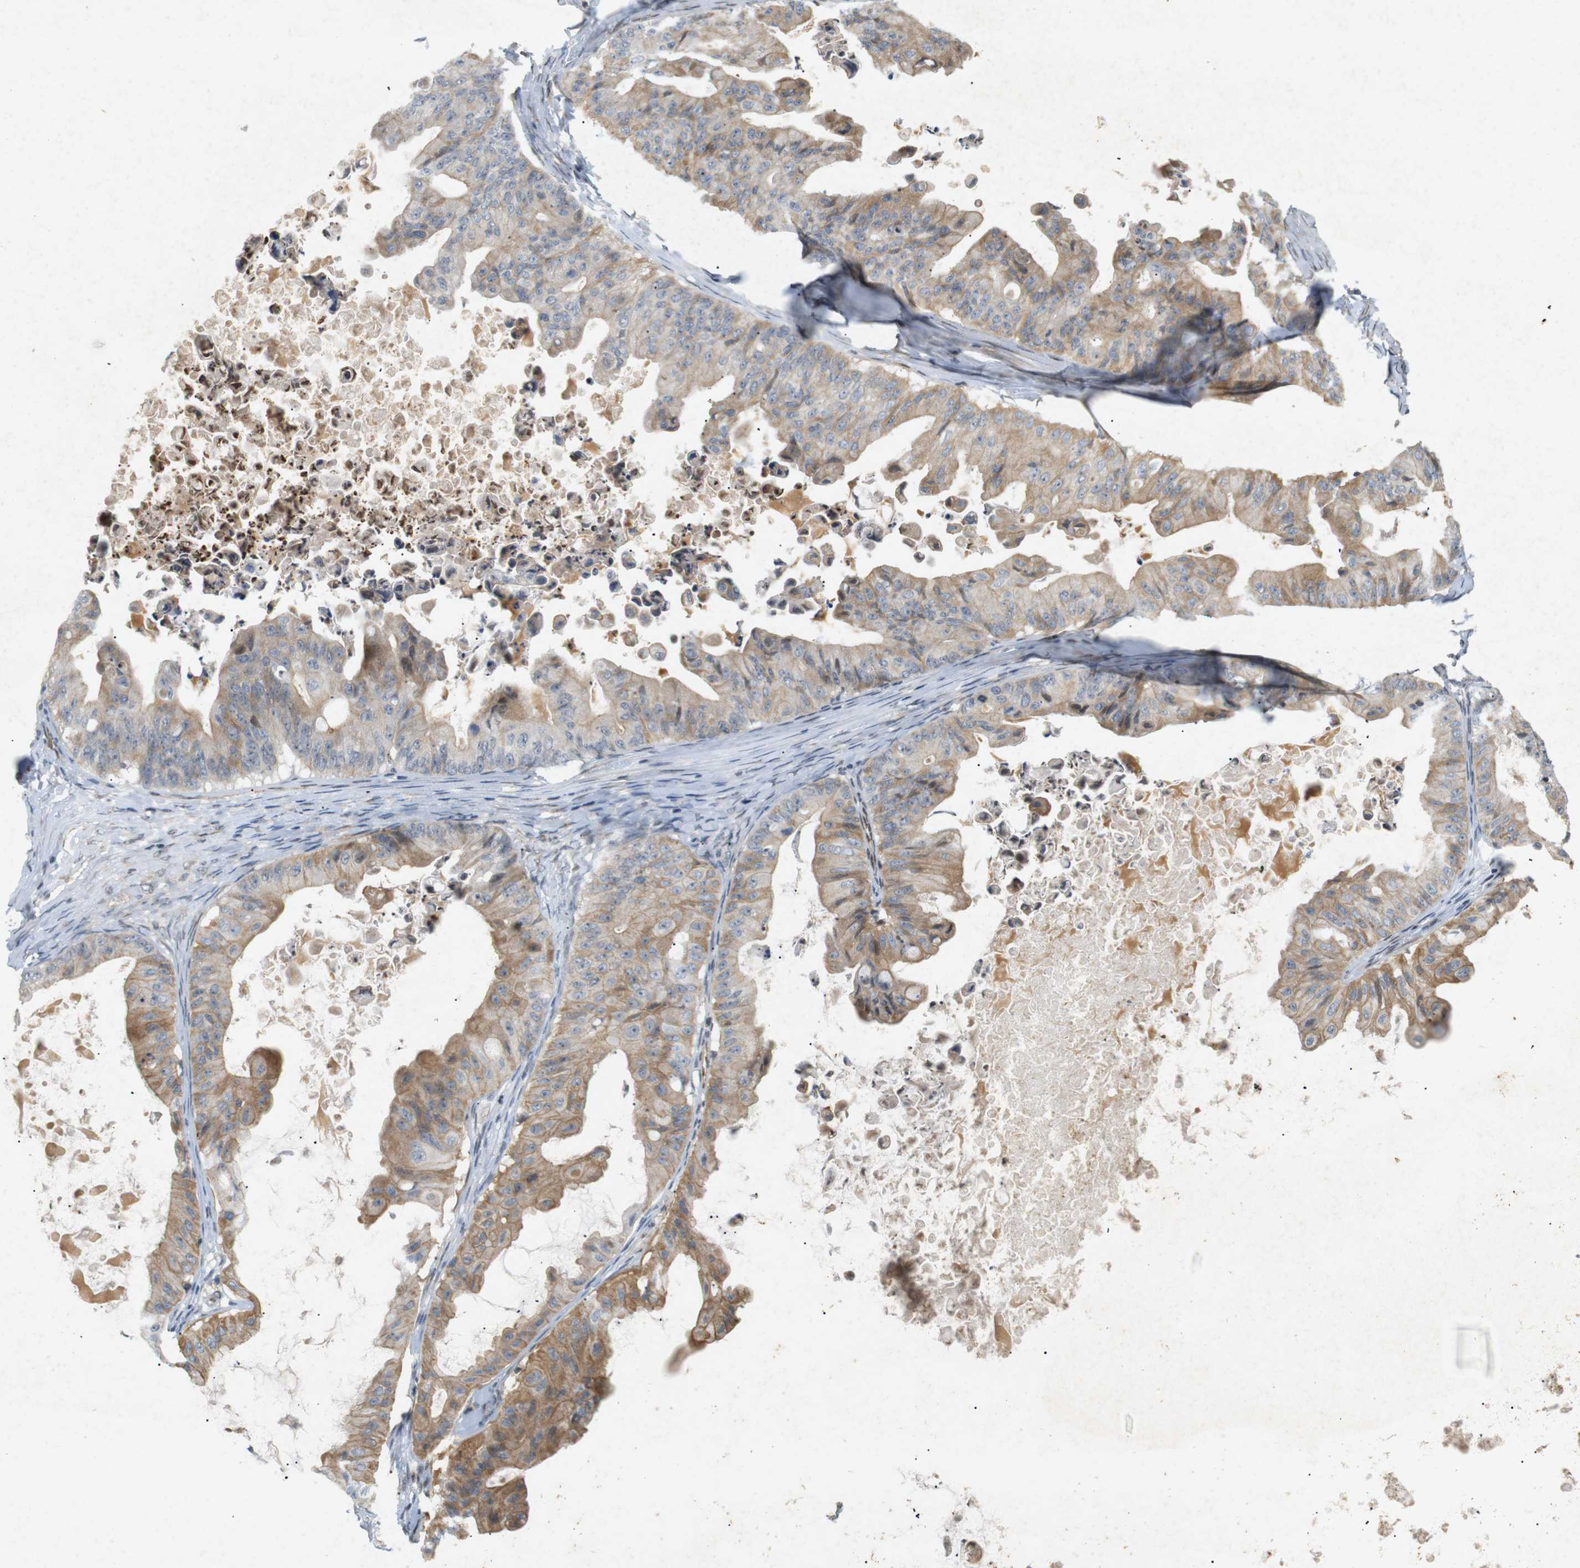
{"staining": {"intensity": "moderate", "quantity": "25%-75%", "location": "cytoplasmic/membranous"}, "tissue": "ovarian cancer", "cell_type": "Tumor cells", "image_type": "cancer", "snomed": [{"axis": "morphology", "description": "Cystadenocarcinoma, mucinous, NOS"}, {"axis": "topography", "description": "Ovary"}], "caption": "A high-resolution histopathology image shows immunohistochemistry (IHC) staining of mucinous cystadenocarcinoma (ovarian), which displays moderate cytoplasmic/membranous staining in approximately 25%-75% of tumor cells.", "gene": "PPP1R14A", "patient": {"sex": "female", "age": 37}}